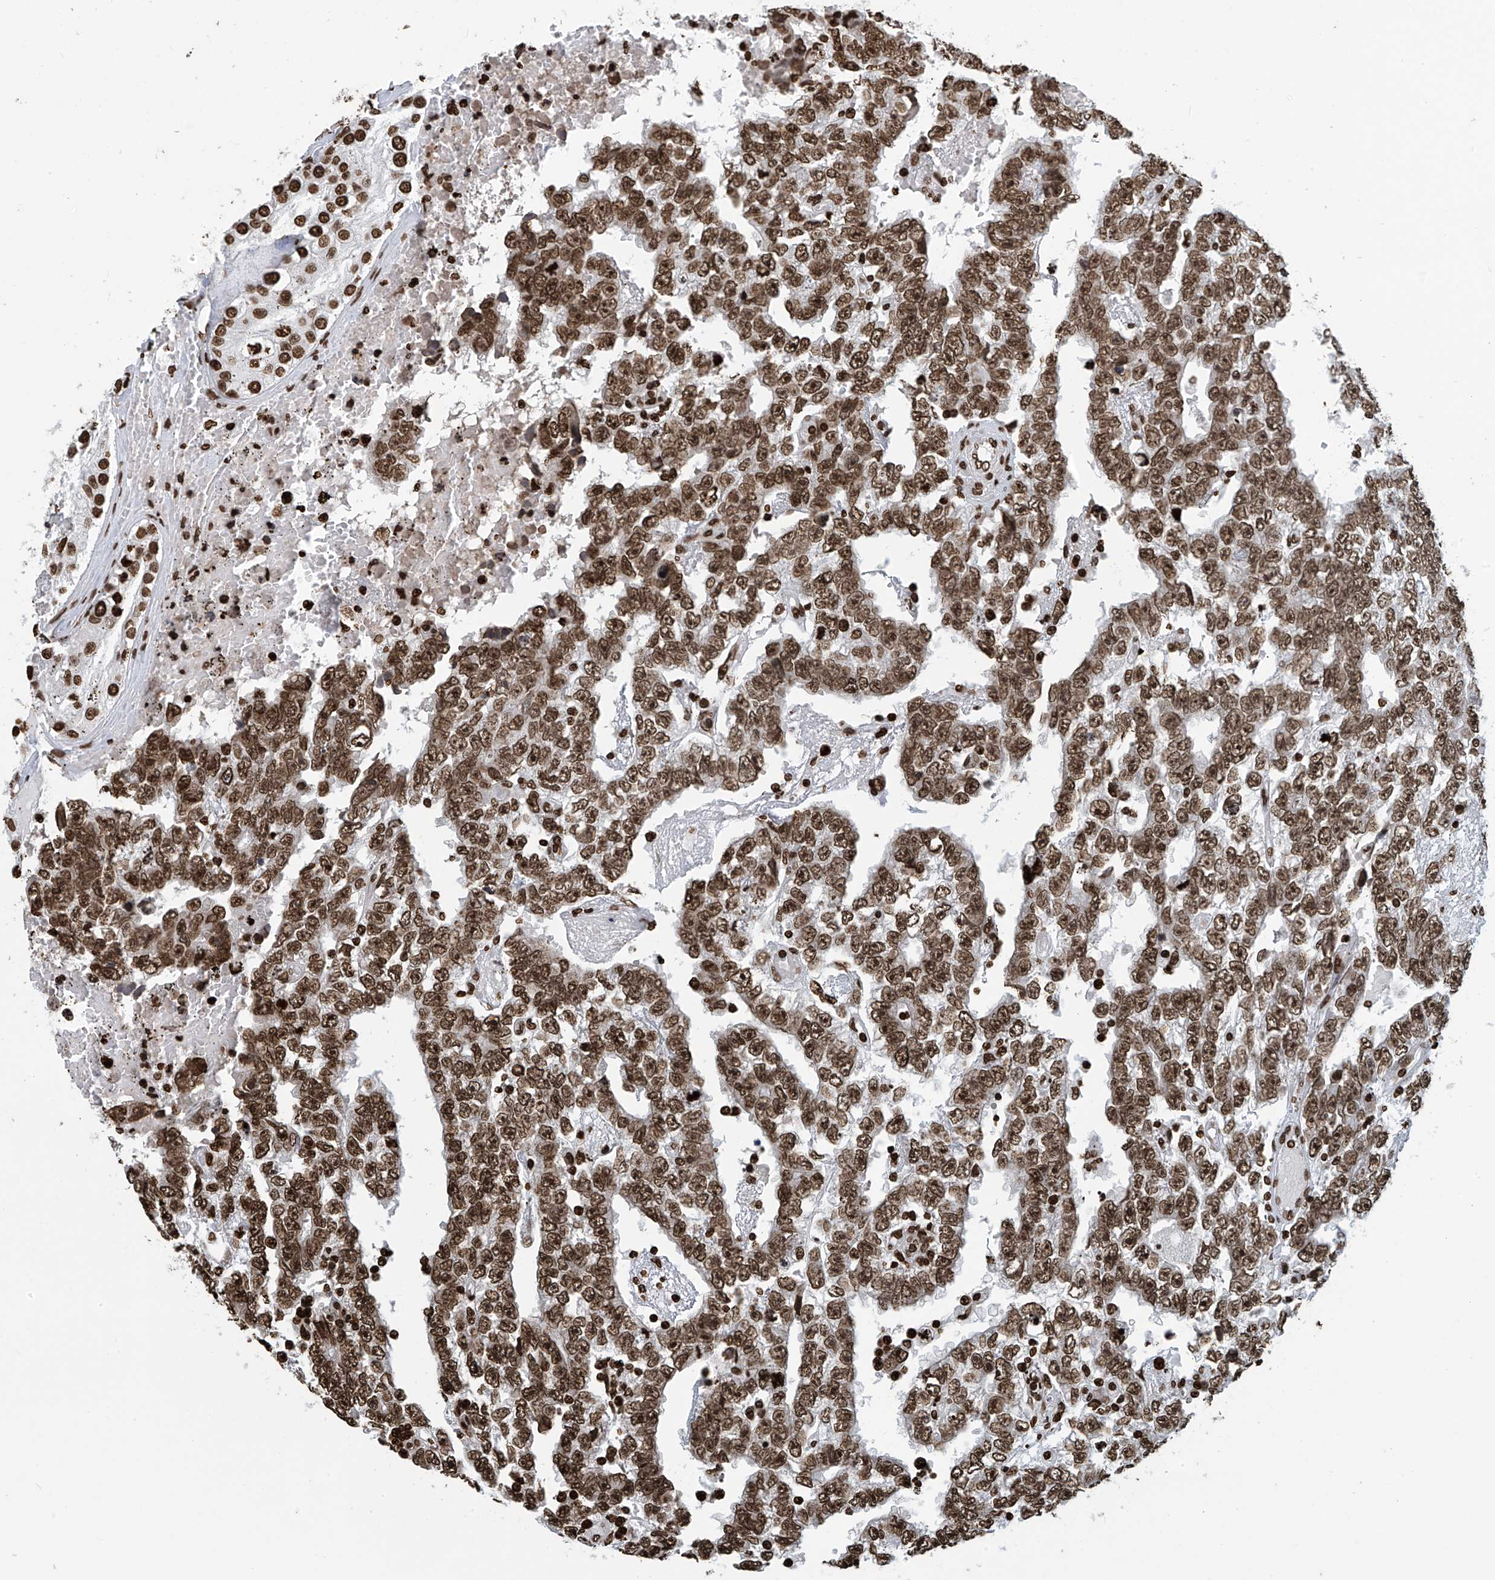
{"staining": {"intensity": "strong", "quantity": ">75%", "location": "nuclear"}, "tissue": "testis cancer", "cell_type": "Tumor cells", "image_type": "cancer", "snomed": [{"axis": "morphology", "description": "Carcinoma, Embryonal, NOS"}, {"axis": "topography", "description": "Testis"}], "caption": "Brown immunohistochemical staining in human embryonal carcinoma (testis) displays strong nuclear positivity in about >75% of tumor cells.", "gene": "DPPA2", "patient": {"sex": "male", "age": 25}}